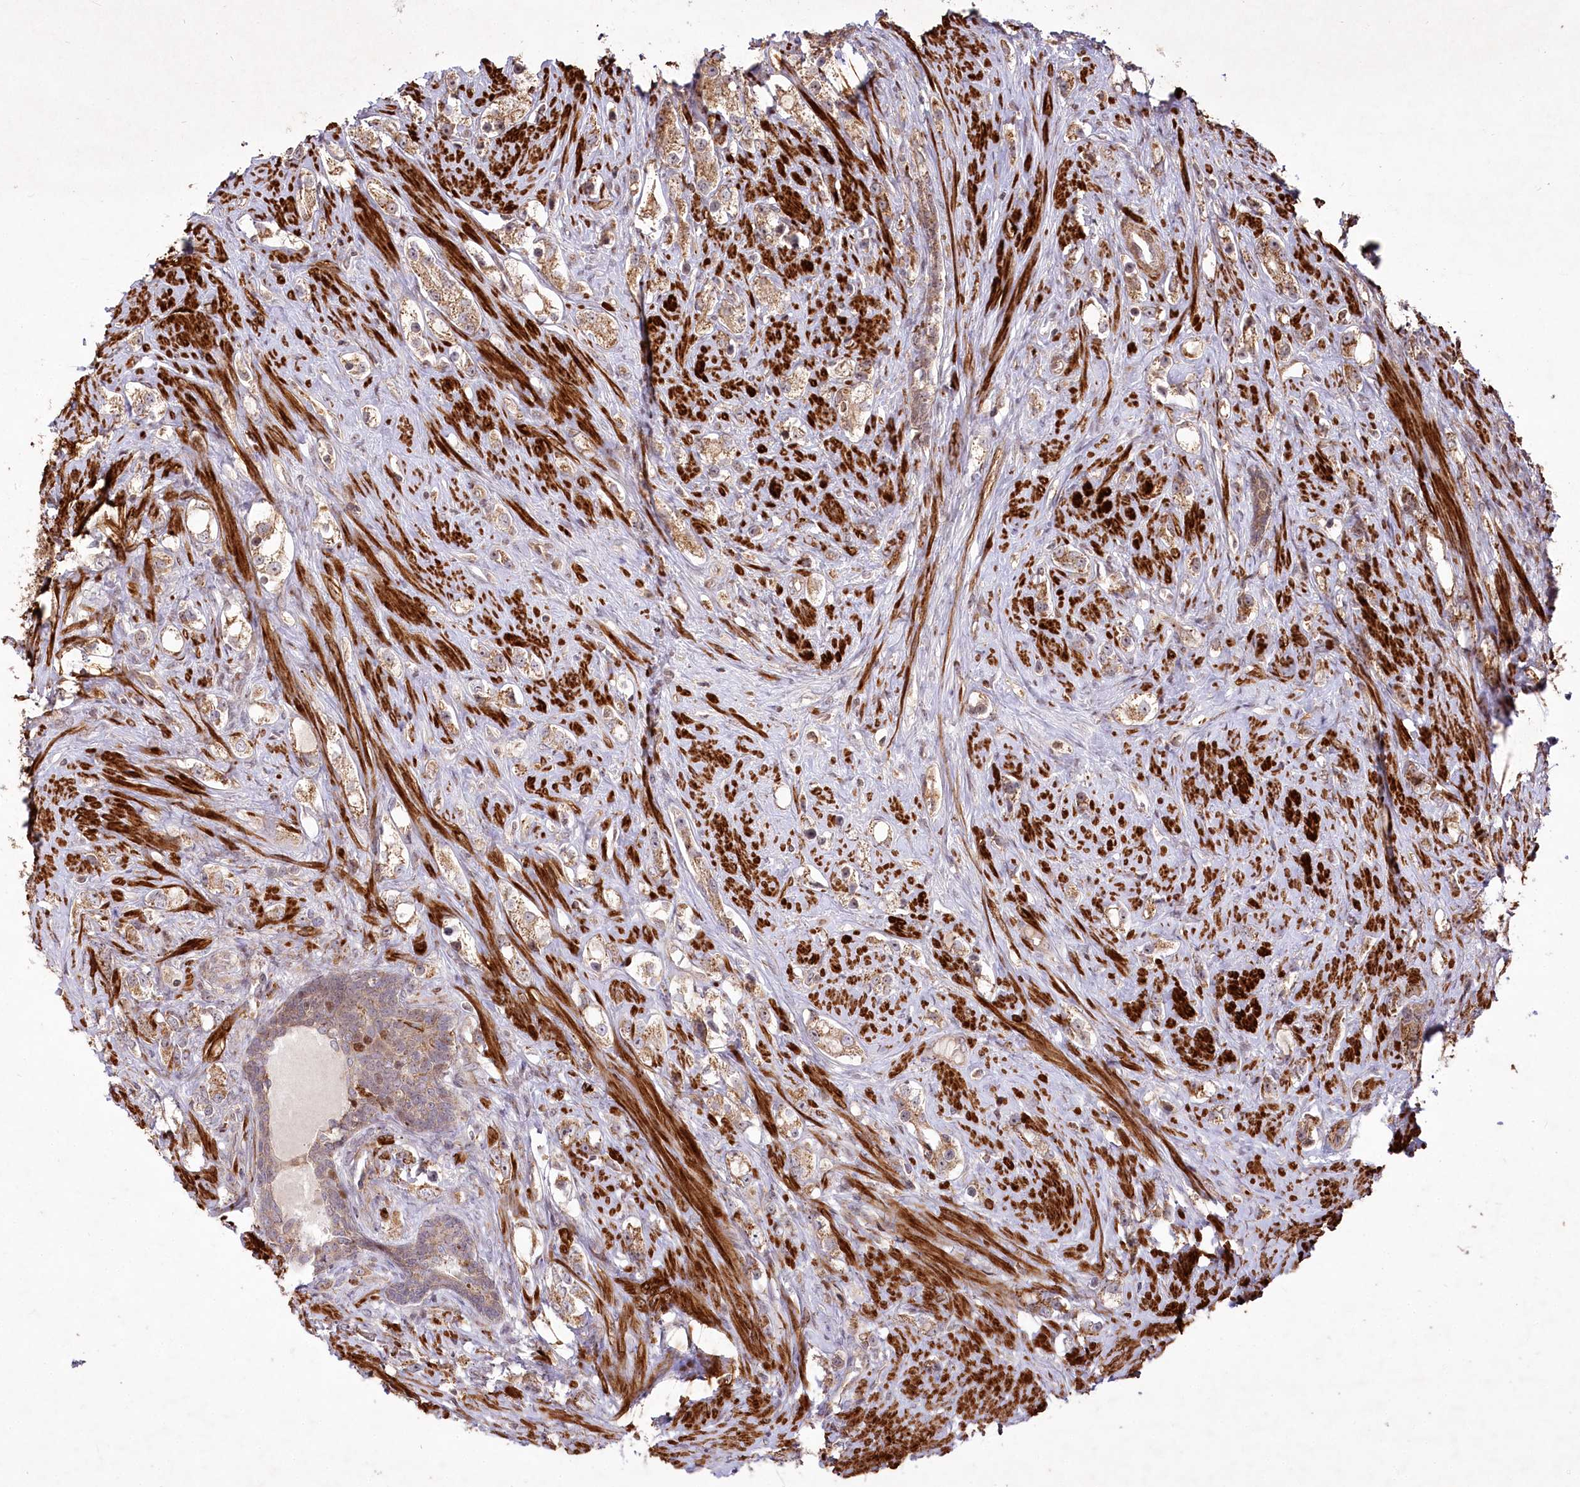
{"staining": {"intensity": "moderate", "quantity": ">75%", "location": "cytoplasmic/membranous,nuclear"}, "tissue": "prostate cancer", "cell_type": "Tumor cells", "image_type": "cancer", "snomed": [{"axis": "morphology", "description": "Adenocarcinoma, High grade"}, {"axis": "topography", "description": "Prostate"}], "caption": "DAB immunohistochemical staining of human prostate high-grade adenocarcinoma exhibits moderate cytoplasmic/membranous and nuclear protein positivity in about >75% of tumor cells.", "gene": "PSTK", "patient": {"sex": "male", "age": 63}}